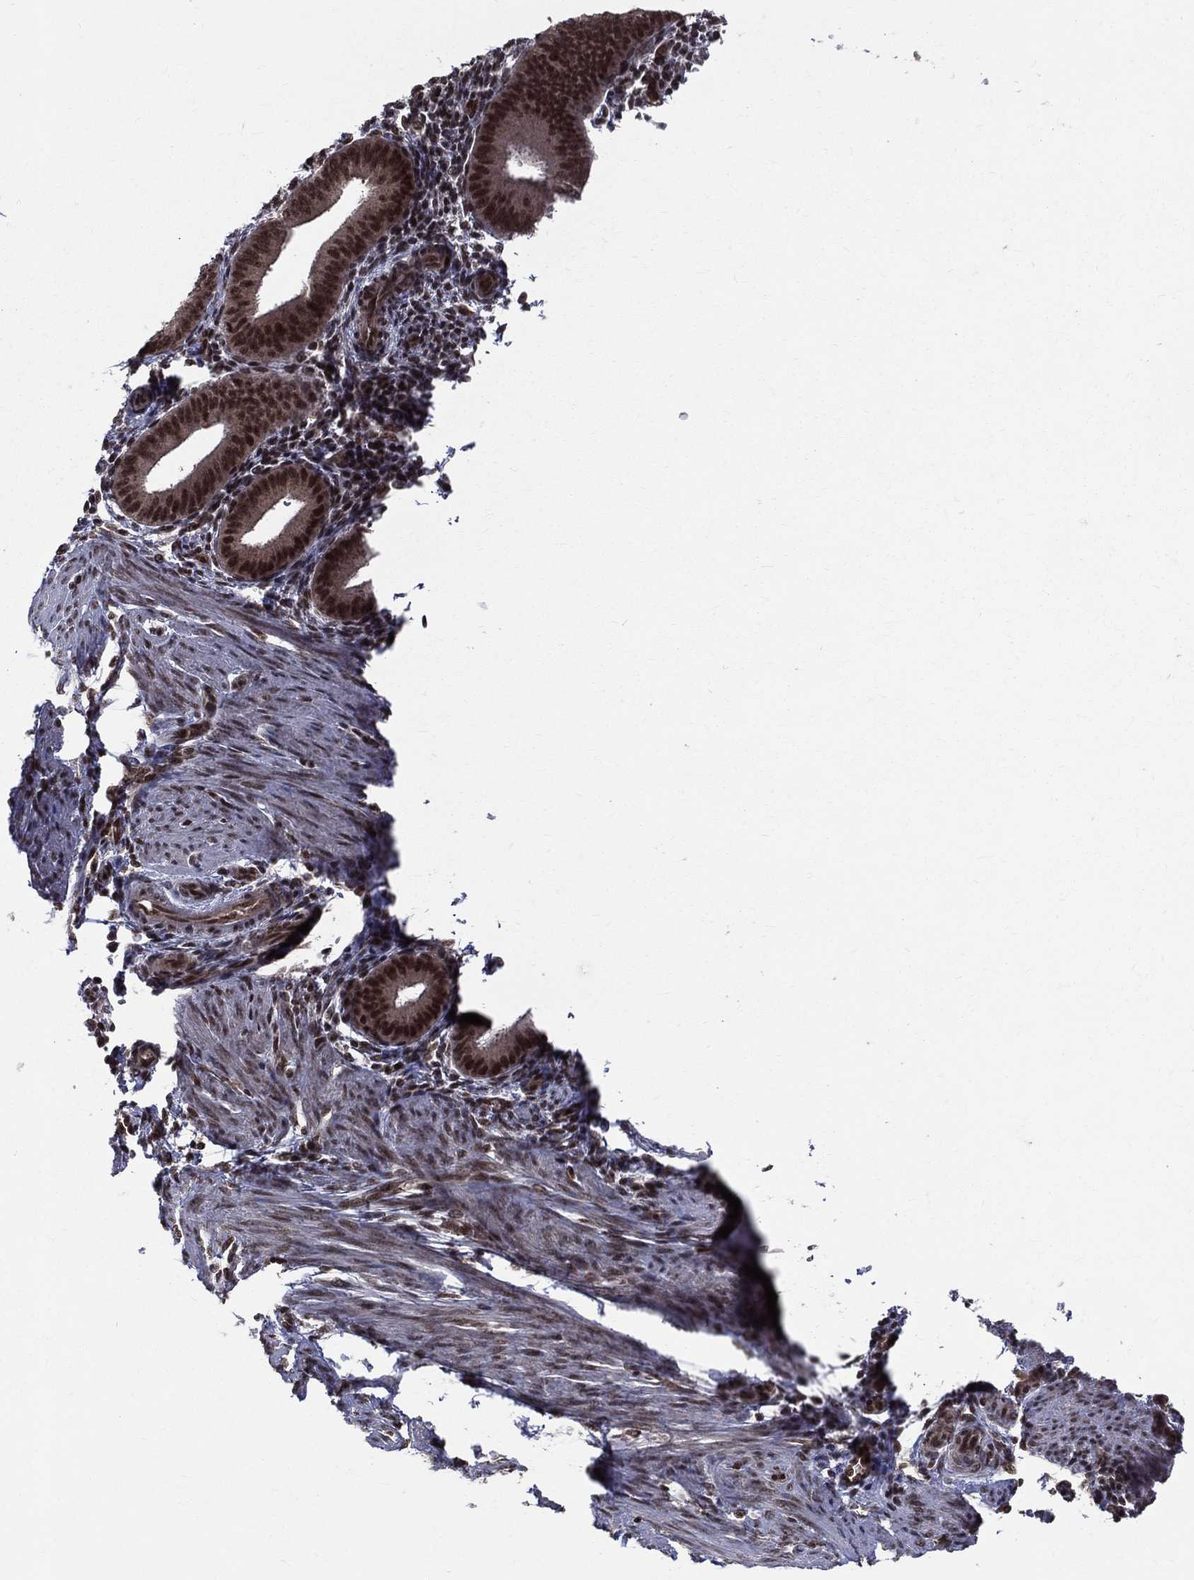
{"staining": {"intensity": "strong", "quantity": ">75%", "location": "nuclear"}, "tissue": "endometrium", "cell_type": "Cells in endometrial stroma", "image_type": "normal", "snomed": [{"axis": "morphology", "description": "Normal tissue, NOS"}, {"axis": "topography", "description": "Endometrium"}], "caption": "This is an image of IHC staining of normal endometrium, which shows strong expression in the nuclear of cells in endometrial stroma.", "gene": "SMC3", "patient": {"sex": "female", "age": 39}}